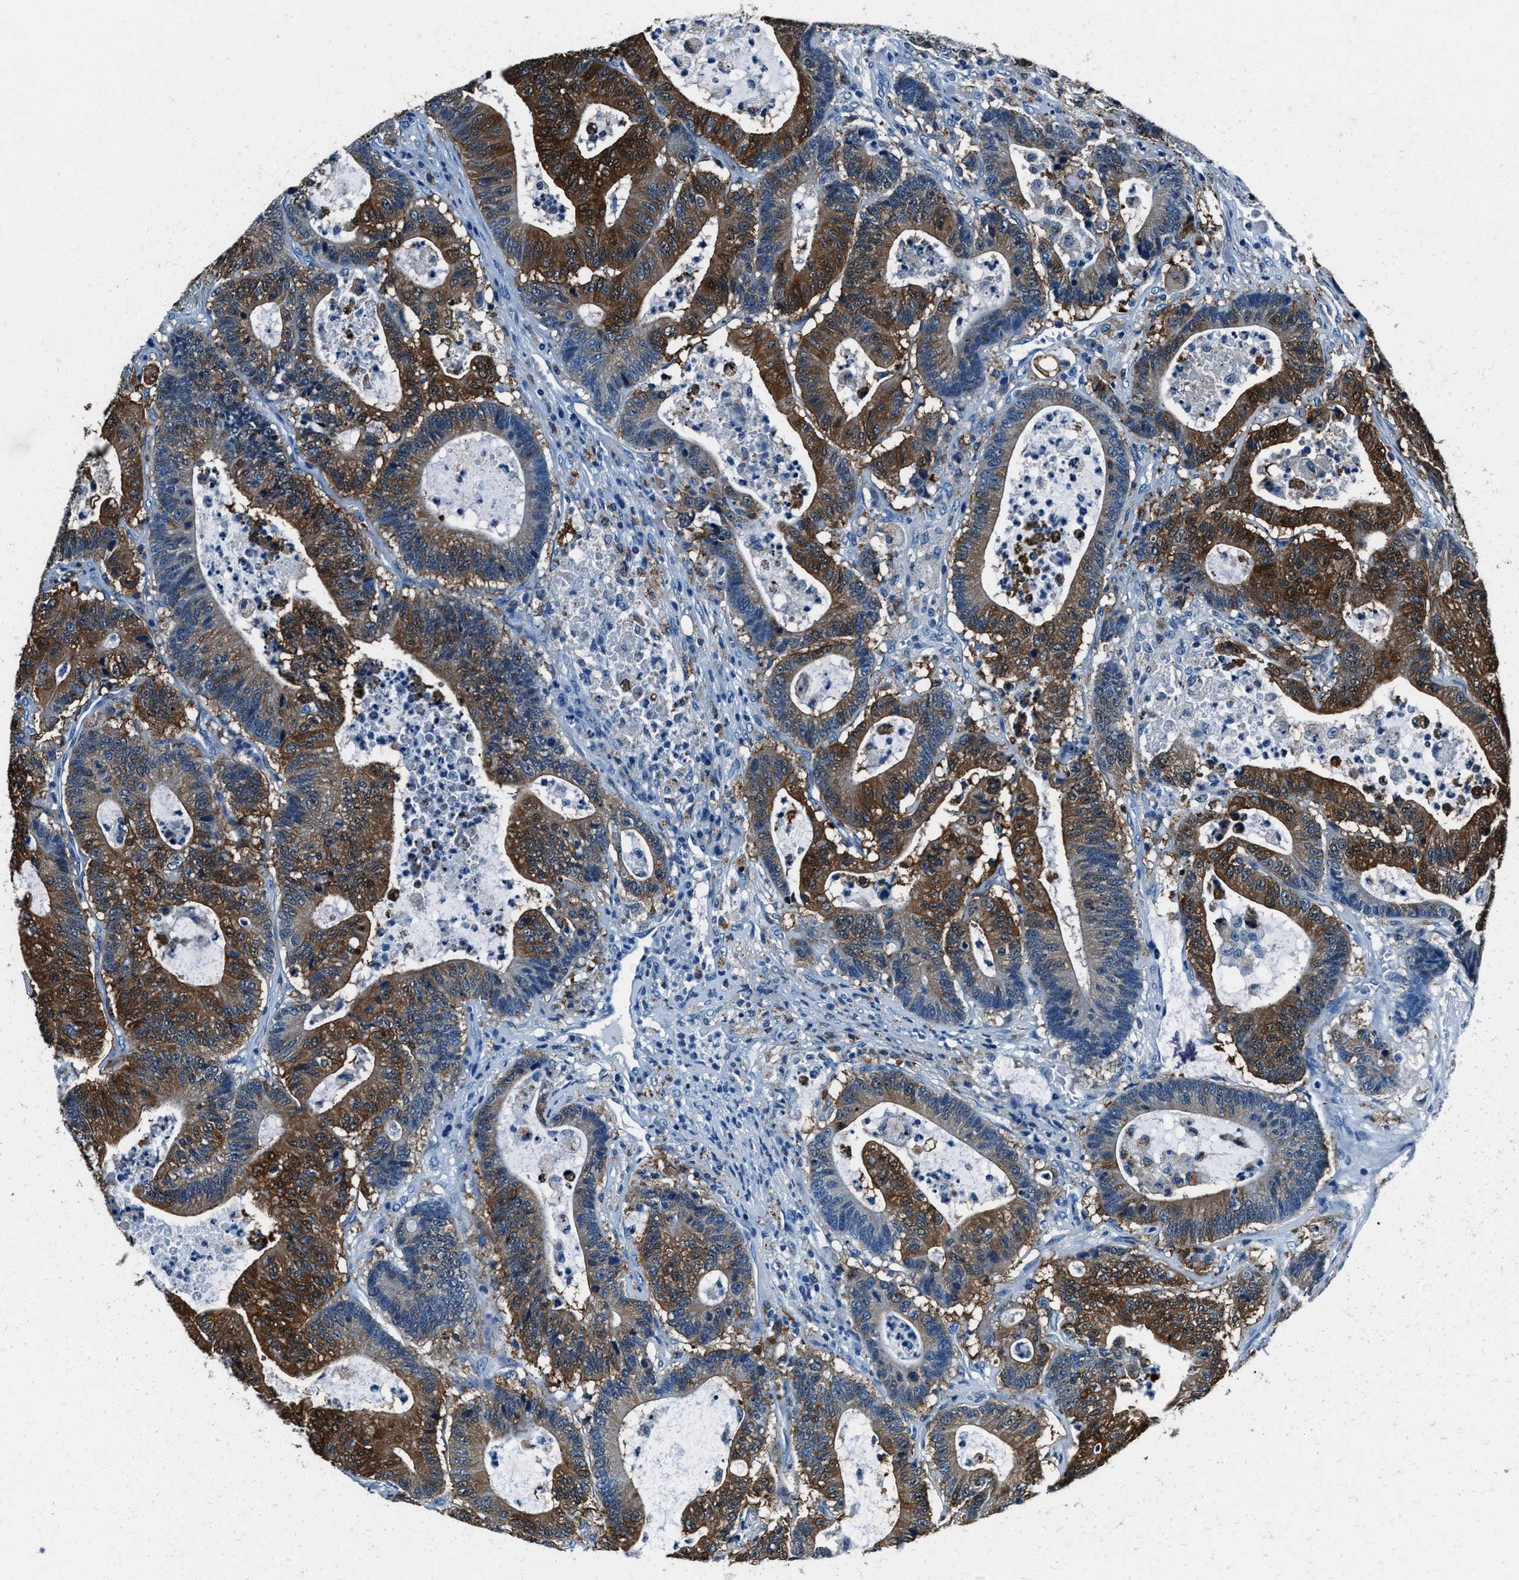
{"staining": {"intensity": "strong", "quantity": ">75%", "location": "cytoplasmic/membranous"}, "tissue": "colorectal cancer", "cell_type": "Tumor cells", "image_type": "cancer", "snomed": [{"axis": "morphology", "description": "Adenocarcinoma, NOS"}, {"axis": "topography", "description": "Colon"}], "caption": "High-power microscopy captured an immunohistochemistry (IHC) micrograph of colorectal cancer, revealing strong cytoplasmic/membranous expression in about >75% of tumor cells.", "gene": "PTPDC1", "patient": {"sex": "female", "age": 84}}